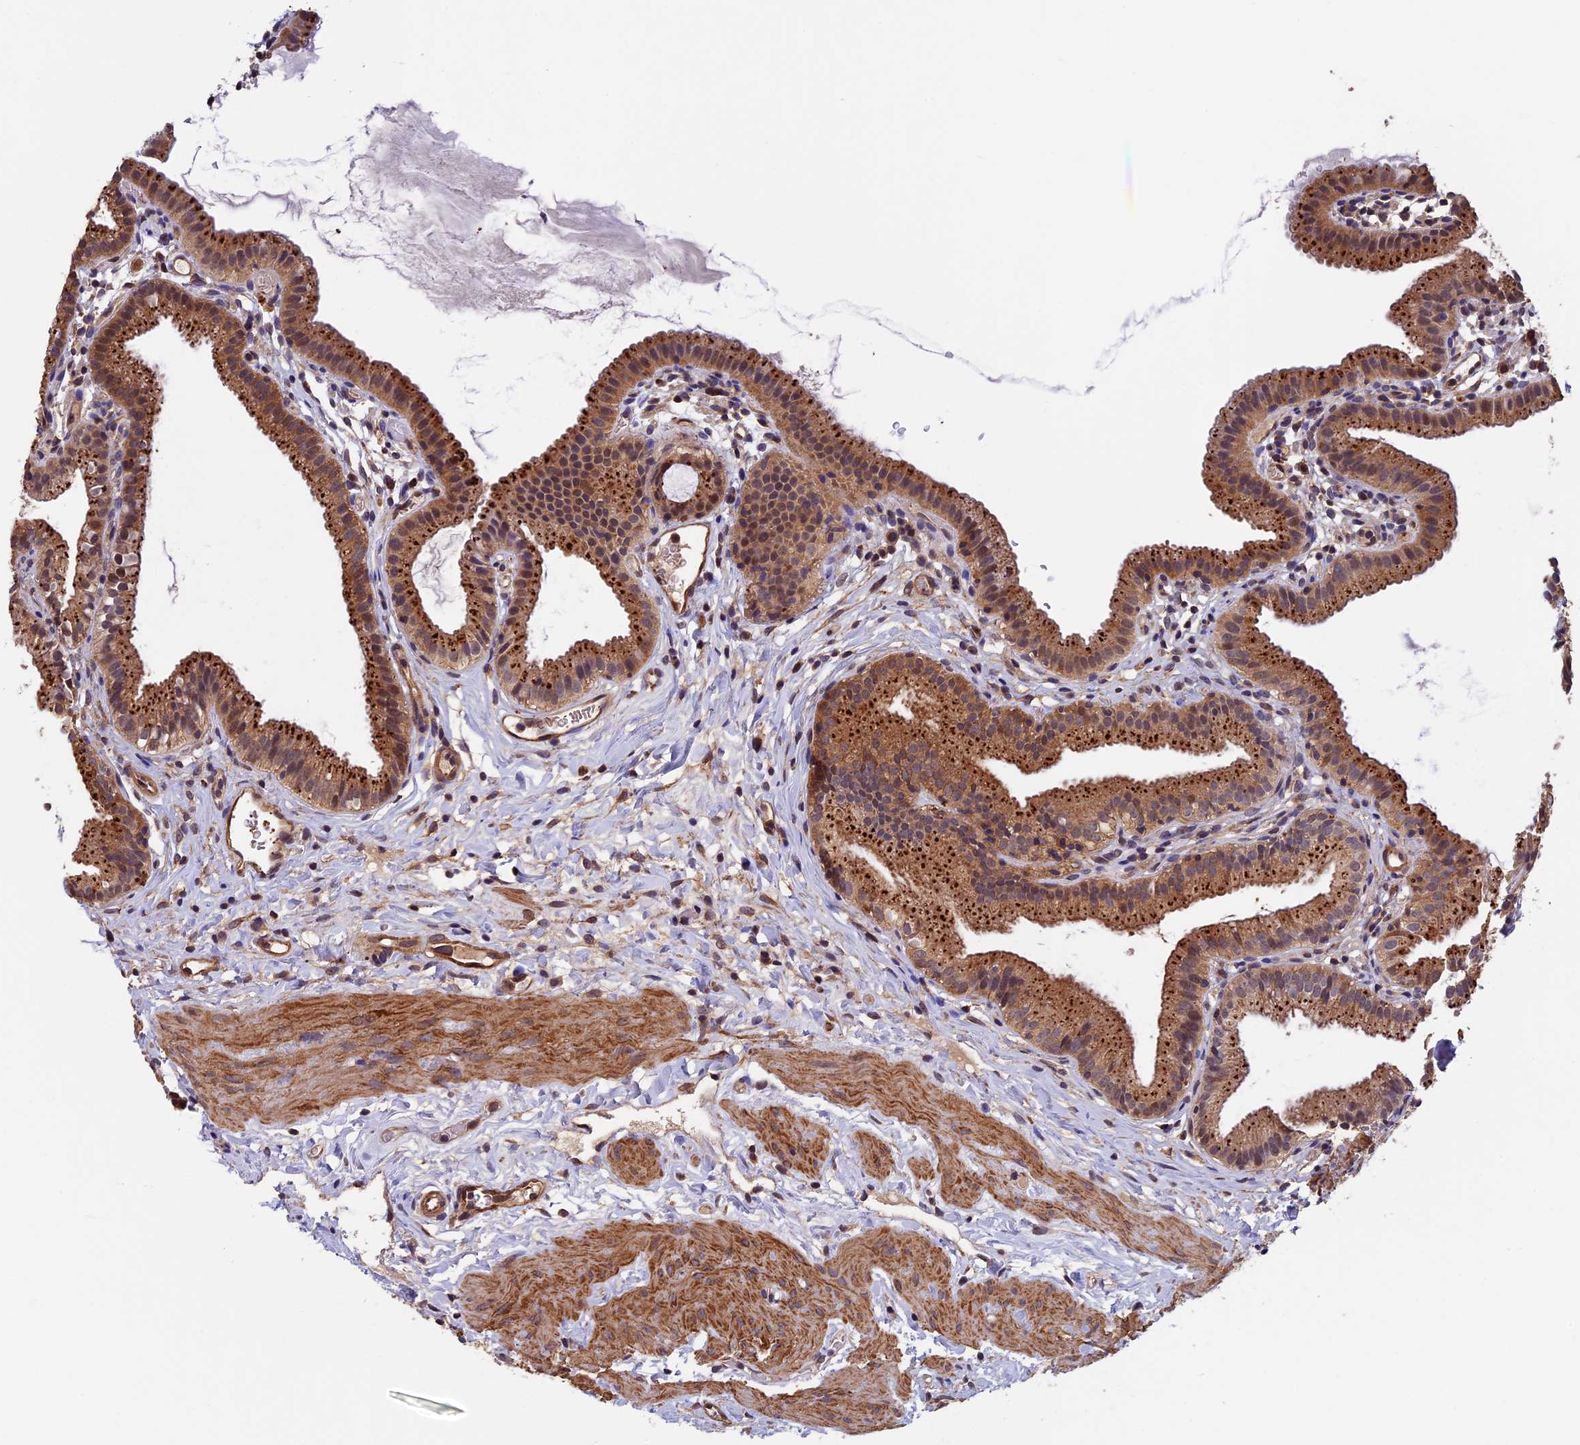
{"staining": {"intensity": "strong", "quantity": ">75%", "location": "cytoplasmic/membranous"}, "tissue": "gallbladder", "cell_type": "Glandular cells", "image_type": "normal", "snomed": [{"axis": "morphology", "description": "Normal tissue, NOS"}, {"axis": "topography", "description": "Gallbladder"}], "caption": "Gallbladder stained for a protein (brown) shows strong cytoplasmic/membranous positive positivity in about >75% of glandular cells.", "gene": "SLC9A5", "patient": {"sex": "female", "age": 46}}